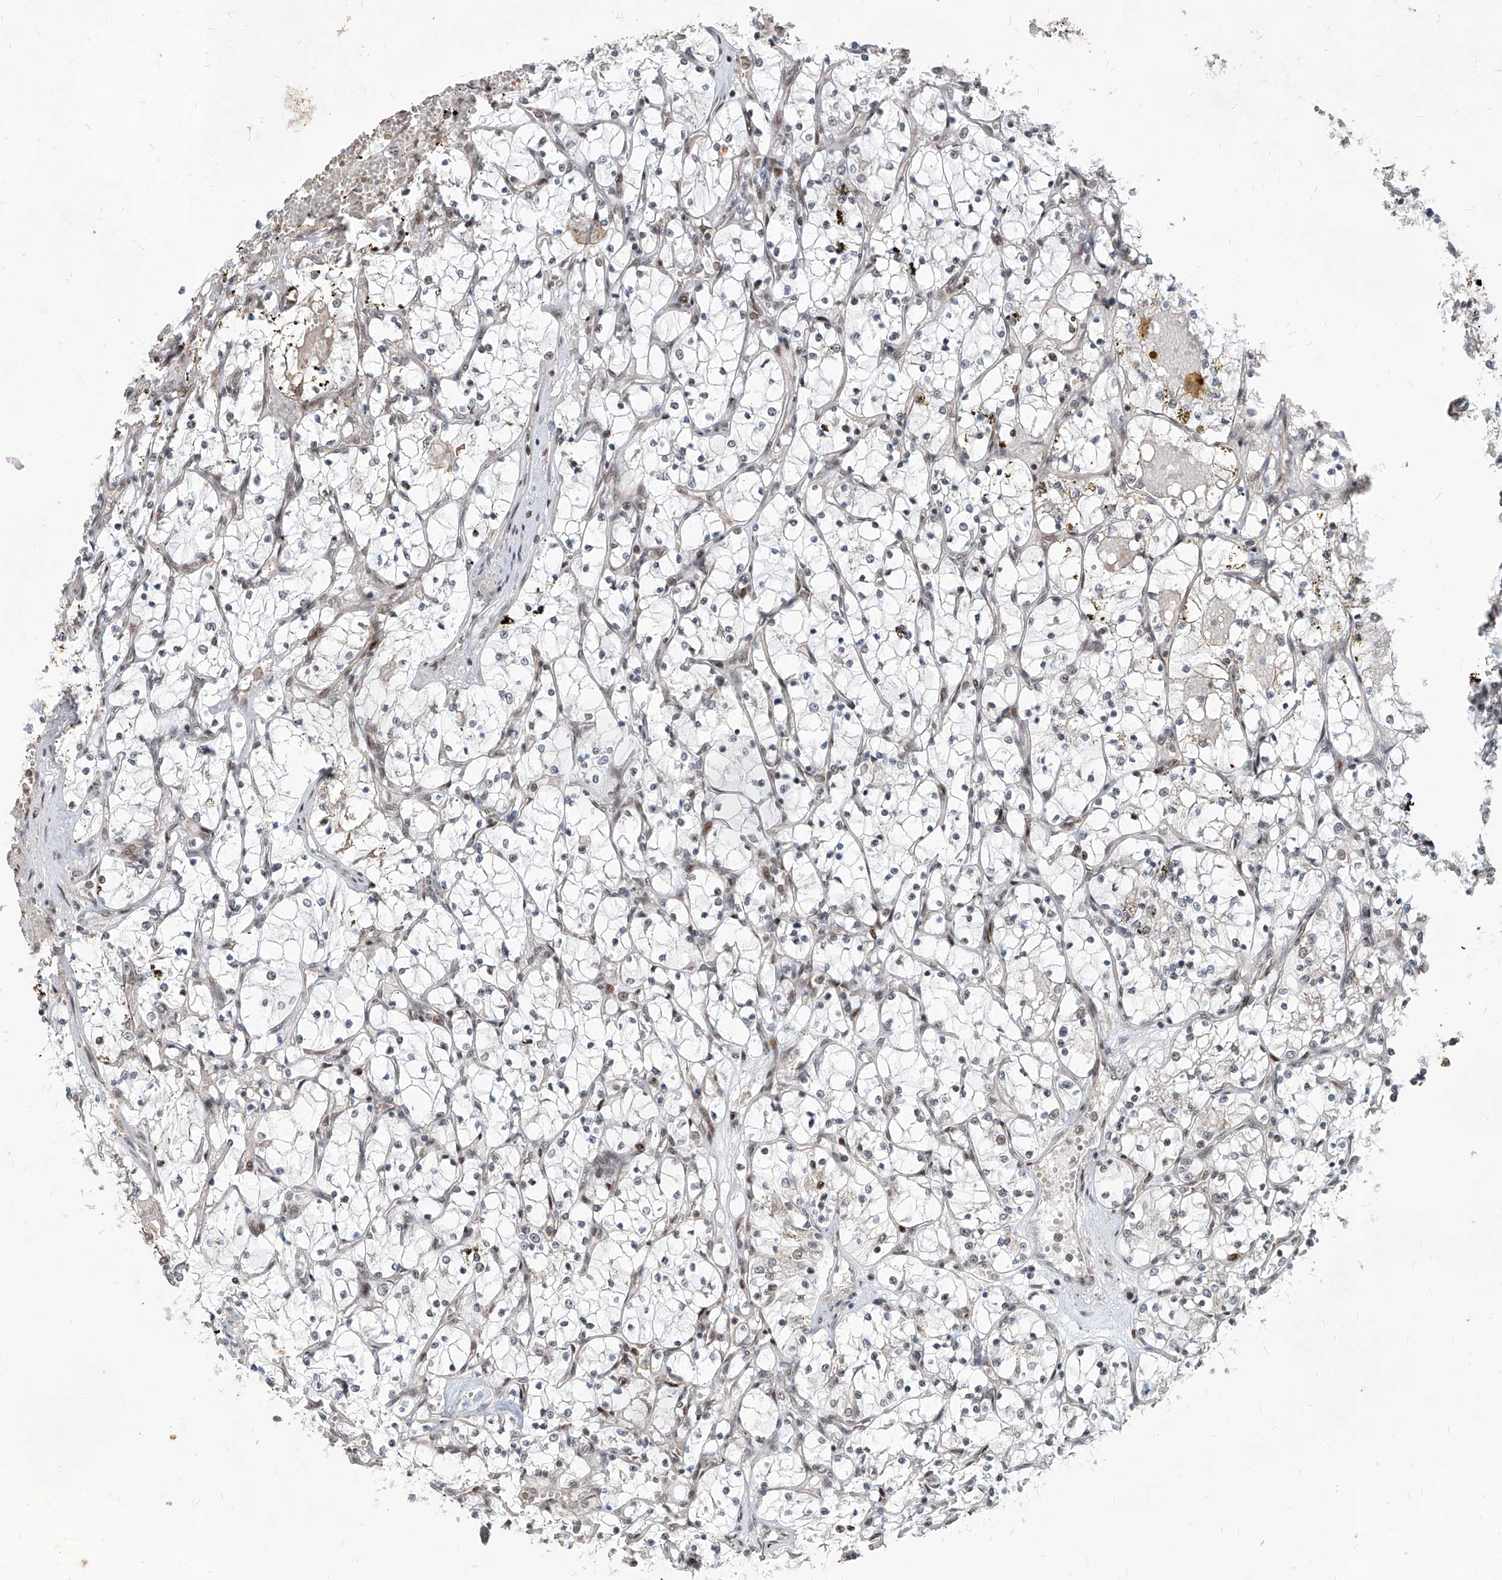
{"staining": {"intensity": "negative", "quantity": "none", "location": "none"}, "tissue": "renal cancer", "cell_type": "Tumor cells", "image_type": "cancer", "snomed": [{"axis": "morphology", "description": "Adenocarcinoma, NOS"}, {"axis": "topography", "description": "Kidney"}], "caption": "High magnification brightfield microscopy of adenocarcinoma (renal) stained with DAB (brown) and counterstained with hematoxylin (blue): tumor cells show no significant positivity.", "gene": "IRF2", "patient": {"sex": "female", "age": 69}}